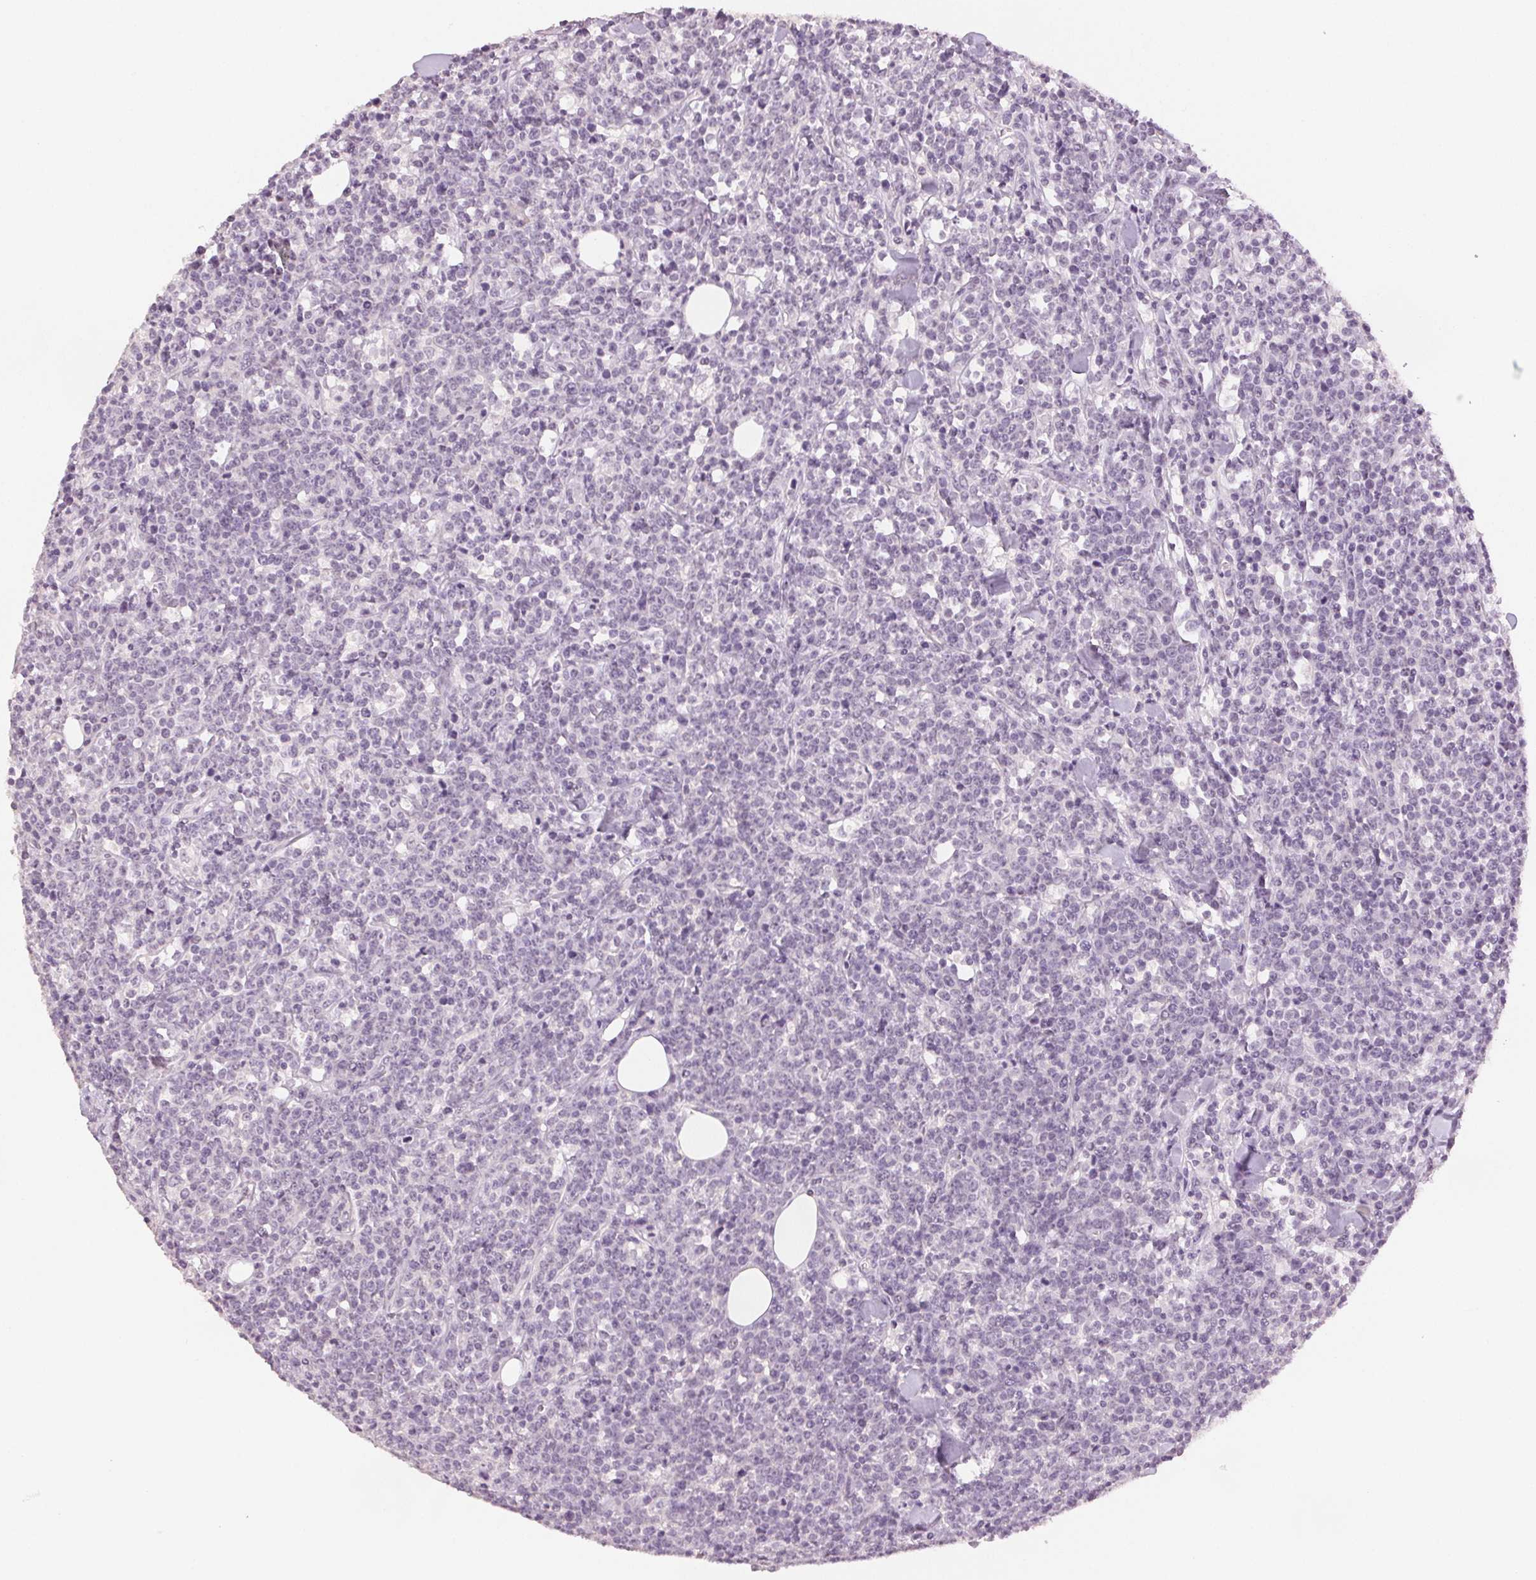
{"staining": {"intensity": "negative", "quantity": "none", "location": "none"}, "tissue": "lymphoma", "cell_type": "Tumor cells", "image_type": "cancer", "snomed": [{"axis": "morphology", "description": "Malignant lymphoma, non-Hodgkin's type, High grade"}, {"axis": "topography", "description": "Small intestine"}], "caption": "Immunohistochemical staining of malignant lymphoma, non-Hodgkin's type (high-grade) demonstrates no significant expression in tumor cells. The staining is performed using DAB brown chromogen with nuclei counter-stained in using hematoxylin.", "gene": "SCGN", "patient": {"sex": "female", "age": 56}}